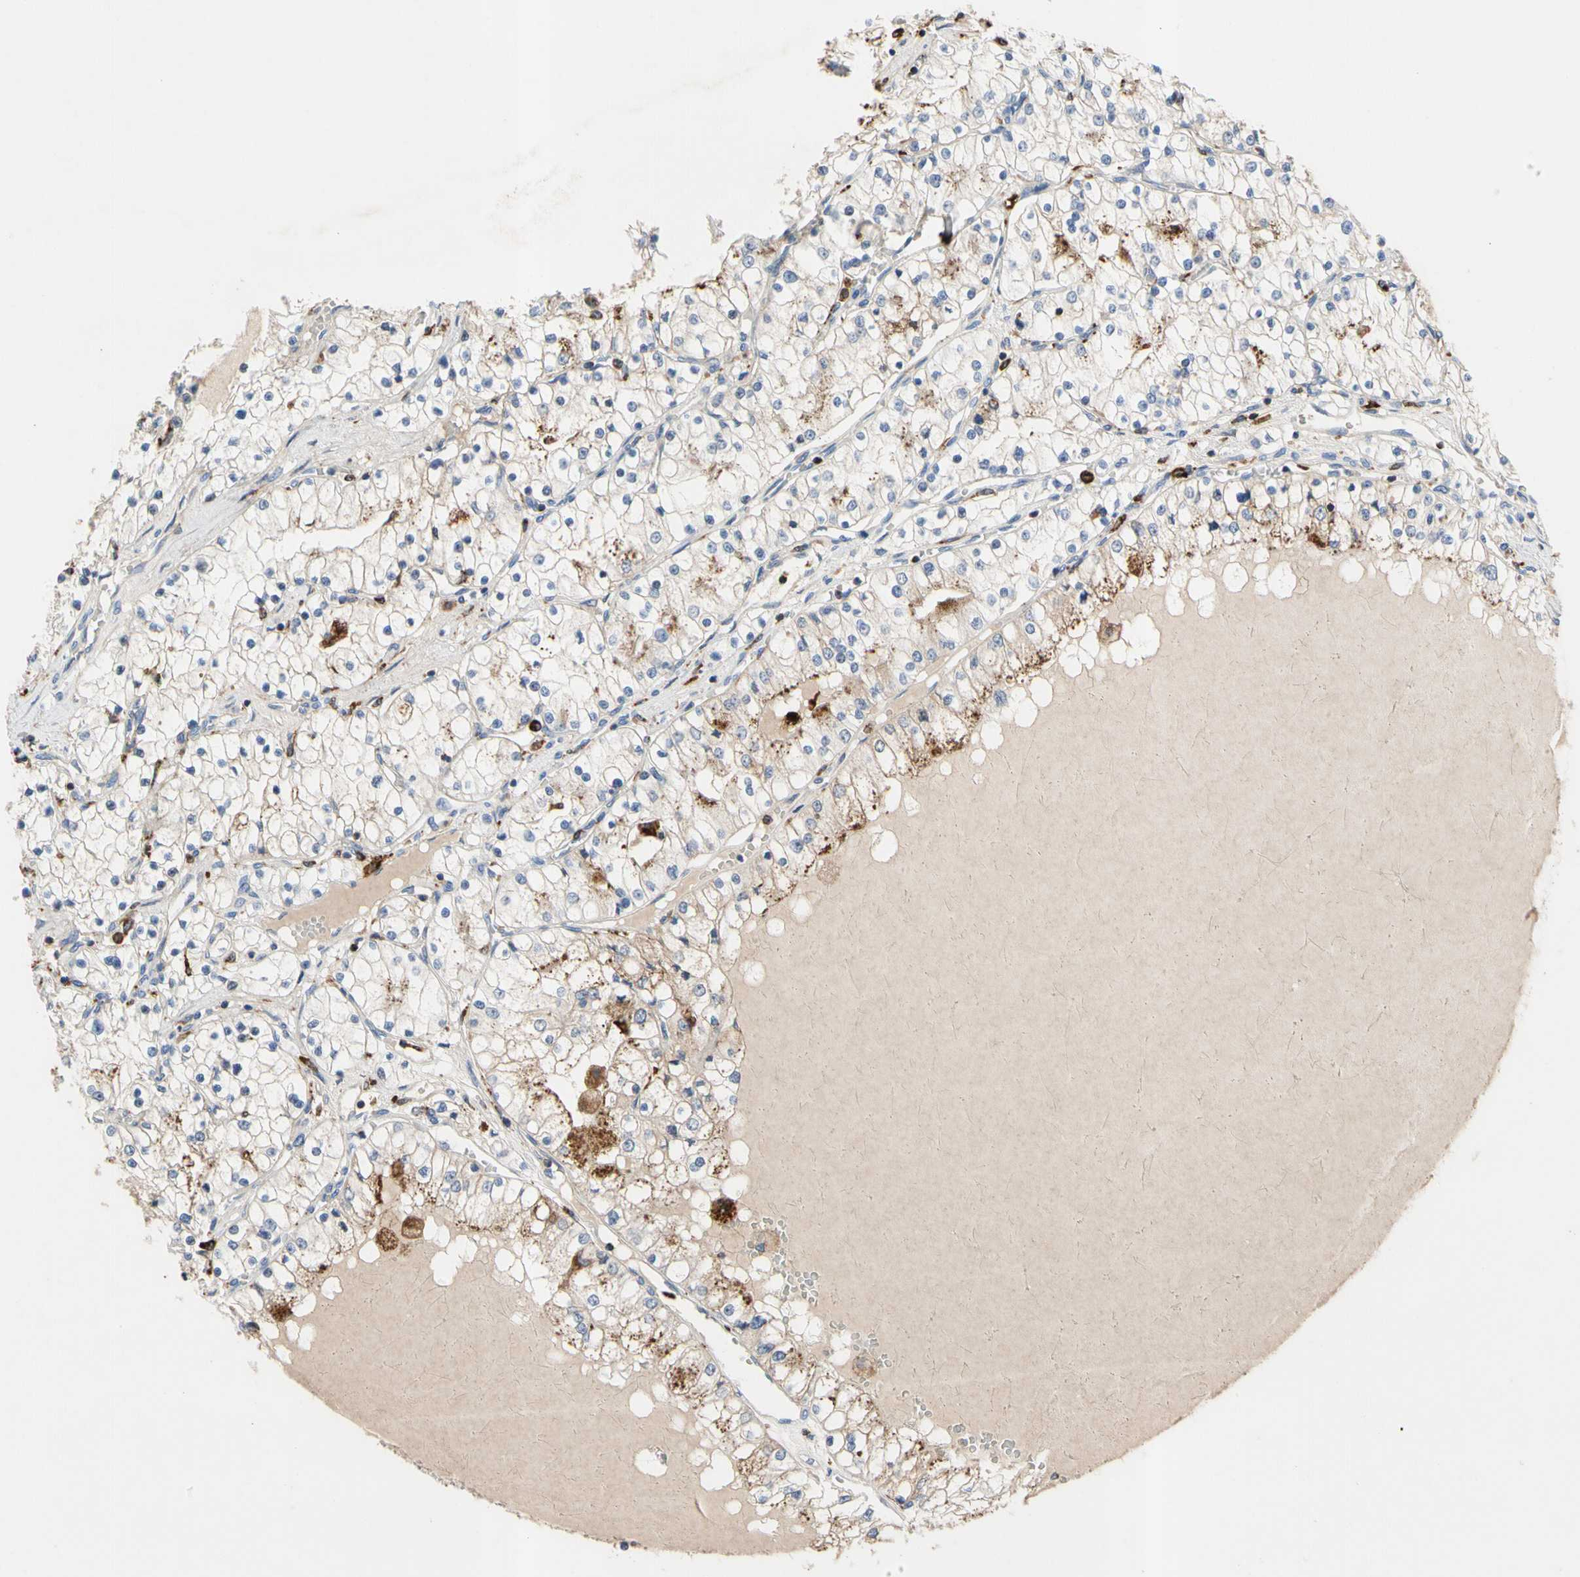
{"staining": {"intensity": "moderate", "quantity": "<25%", "location": "cytoplasmic/membranous"}, "tissue": "renal cancer", "cell_type": "Tumor cells", "image_type": "cancer", "snomed": [{"axis": "morphology", "description": "Adenocarcinoma, NOS"}, {"axis": "topography", "description": "Kidney"}], "caption": "The histopathology image demonstrates staining of adenocarcinoma (renal), revealing moderate cytoplasmic/membranous protein expression (brown color) within tumor cells.", "gene": "ADA2", "patient": {"sex": "male", "age": 68}}